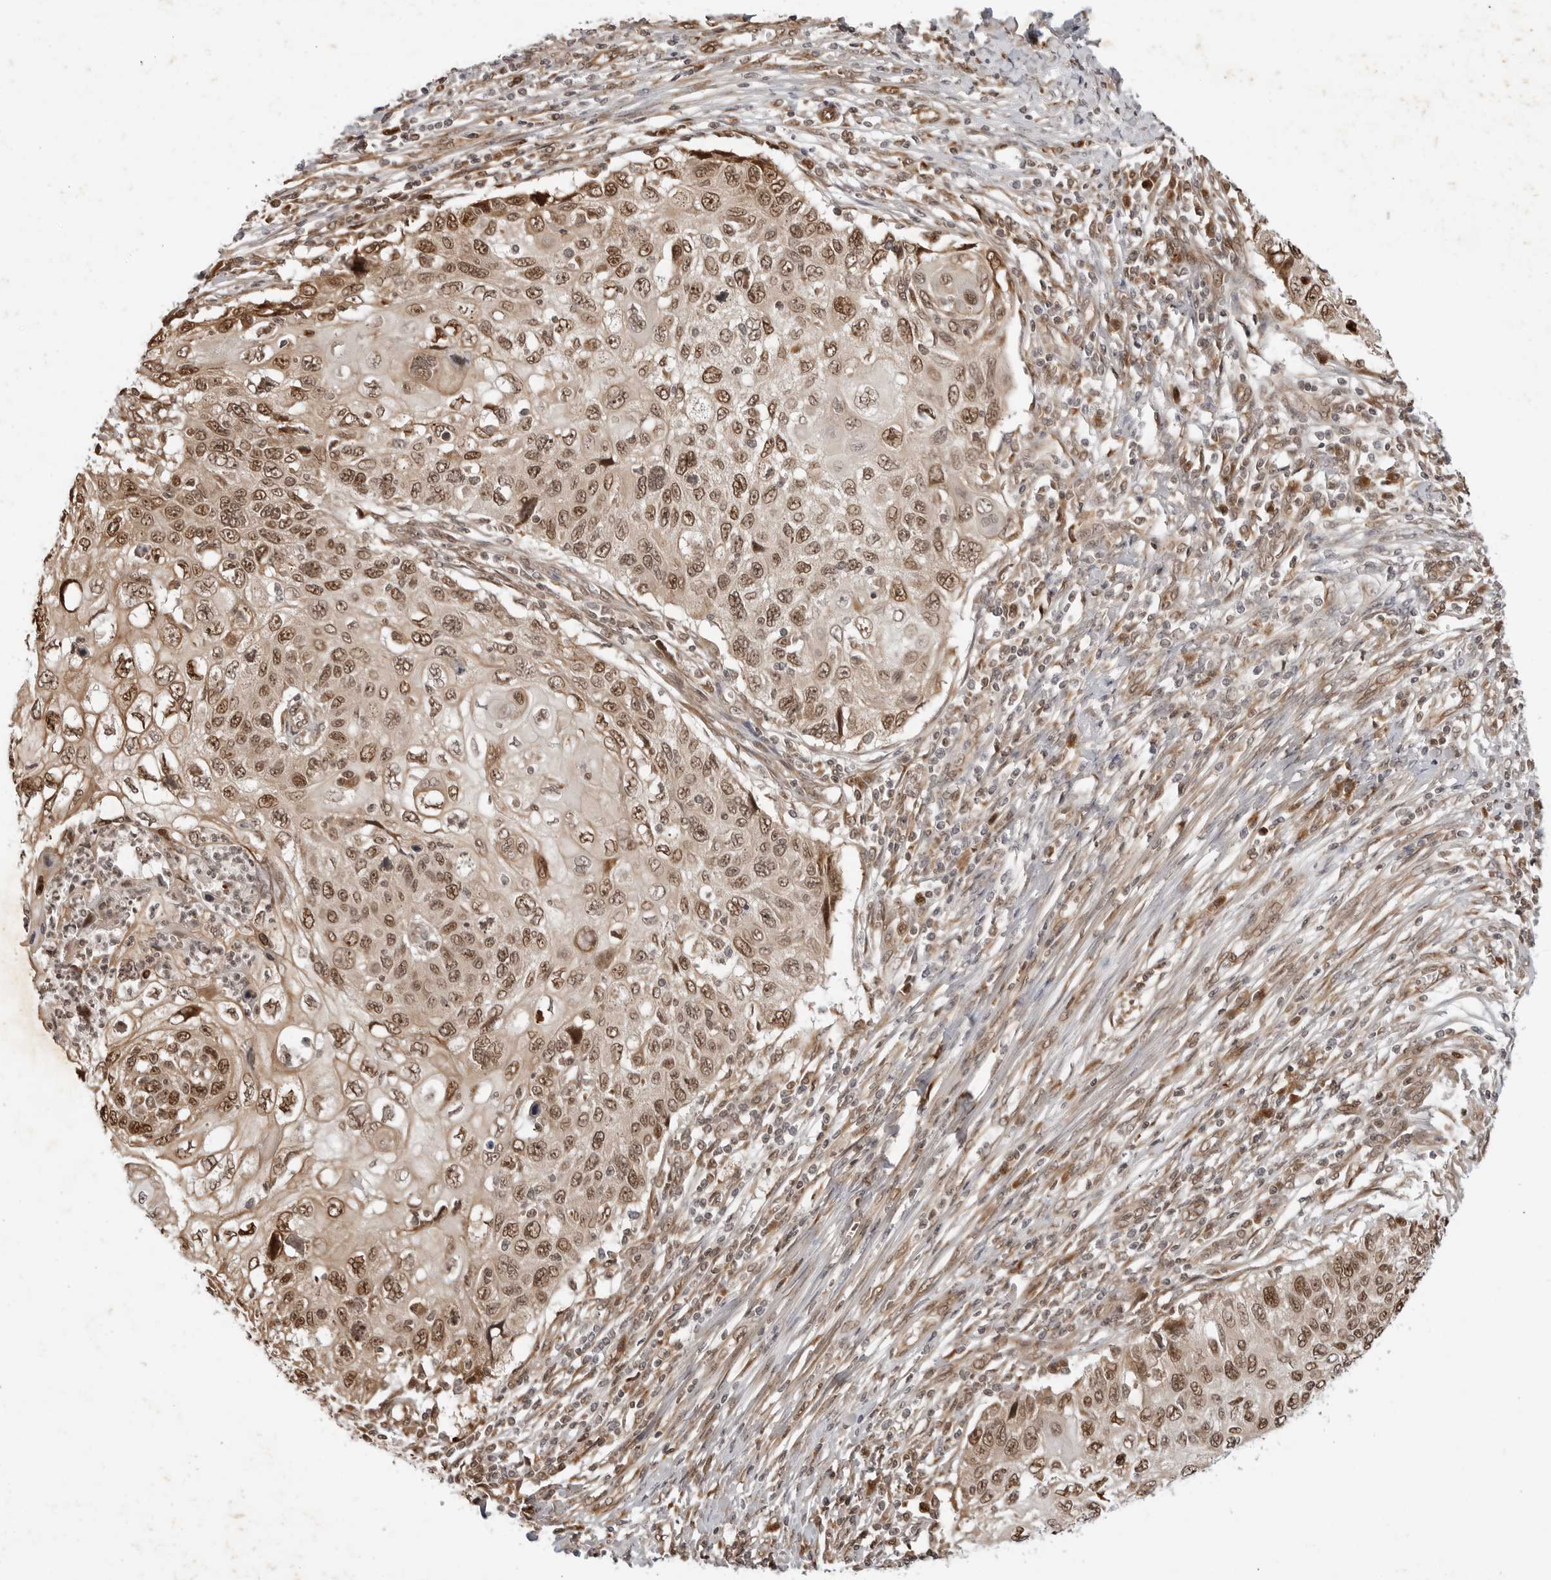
{"staining": {"intensity": "strong", "quantity": ">75%", "location": "nuclear"}, "tissue": "cervical cancer", "cell_type": "Tumor cells", "image_type": "cancer", "snomed": [{"axis": "morphology", "description": "Squamous cell carcinoma, NOS"}, {"axis": "topography", "description": "Cervix"}], "caption": "High-magnification brightfield microscopy of cervical cancer stained with DAB (3,3'-diaminobenzidine) (brown) and counterstained with hematoxylin (blue). tumor cells exhibit strong nuclear positivity is present in approximately>75% of cells.", "gene": "TIPRL", "patient": {"sex": "female", "age": 70}}